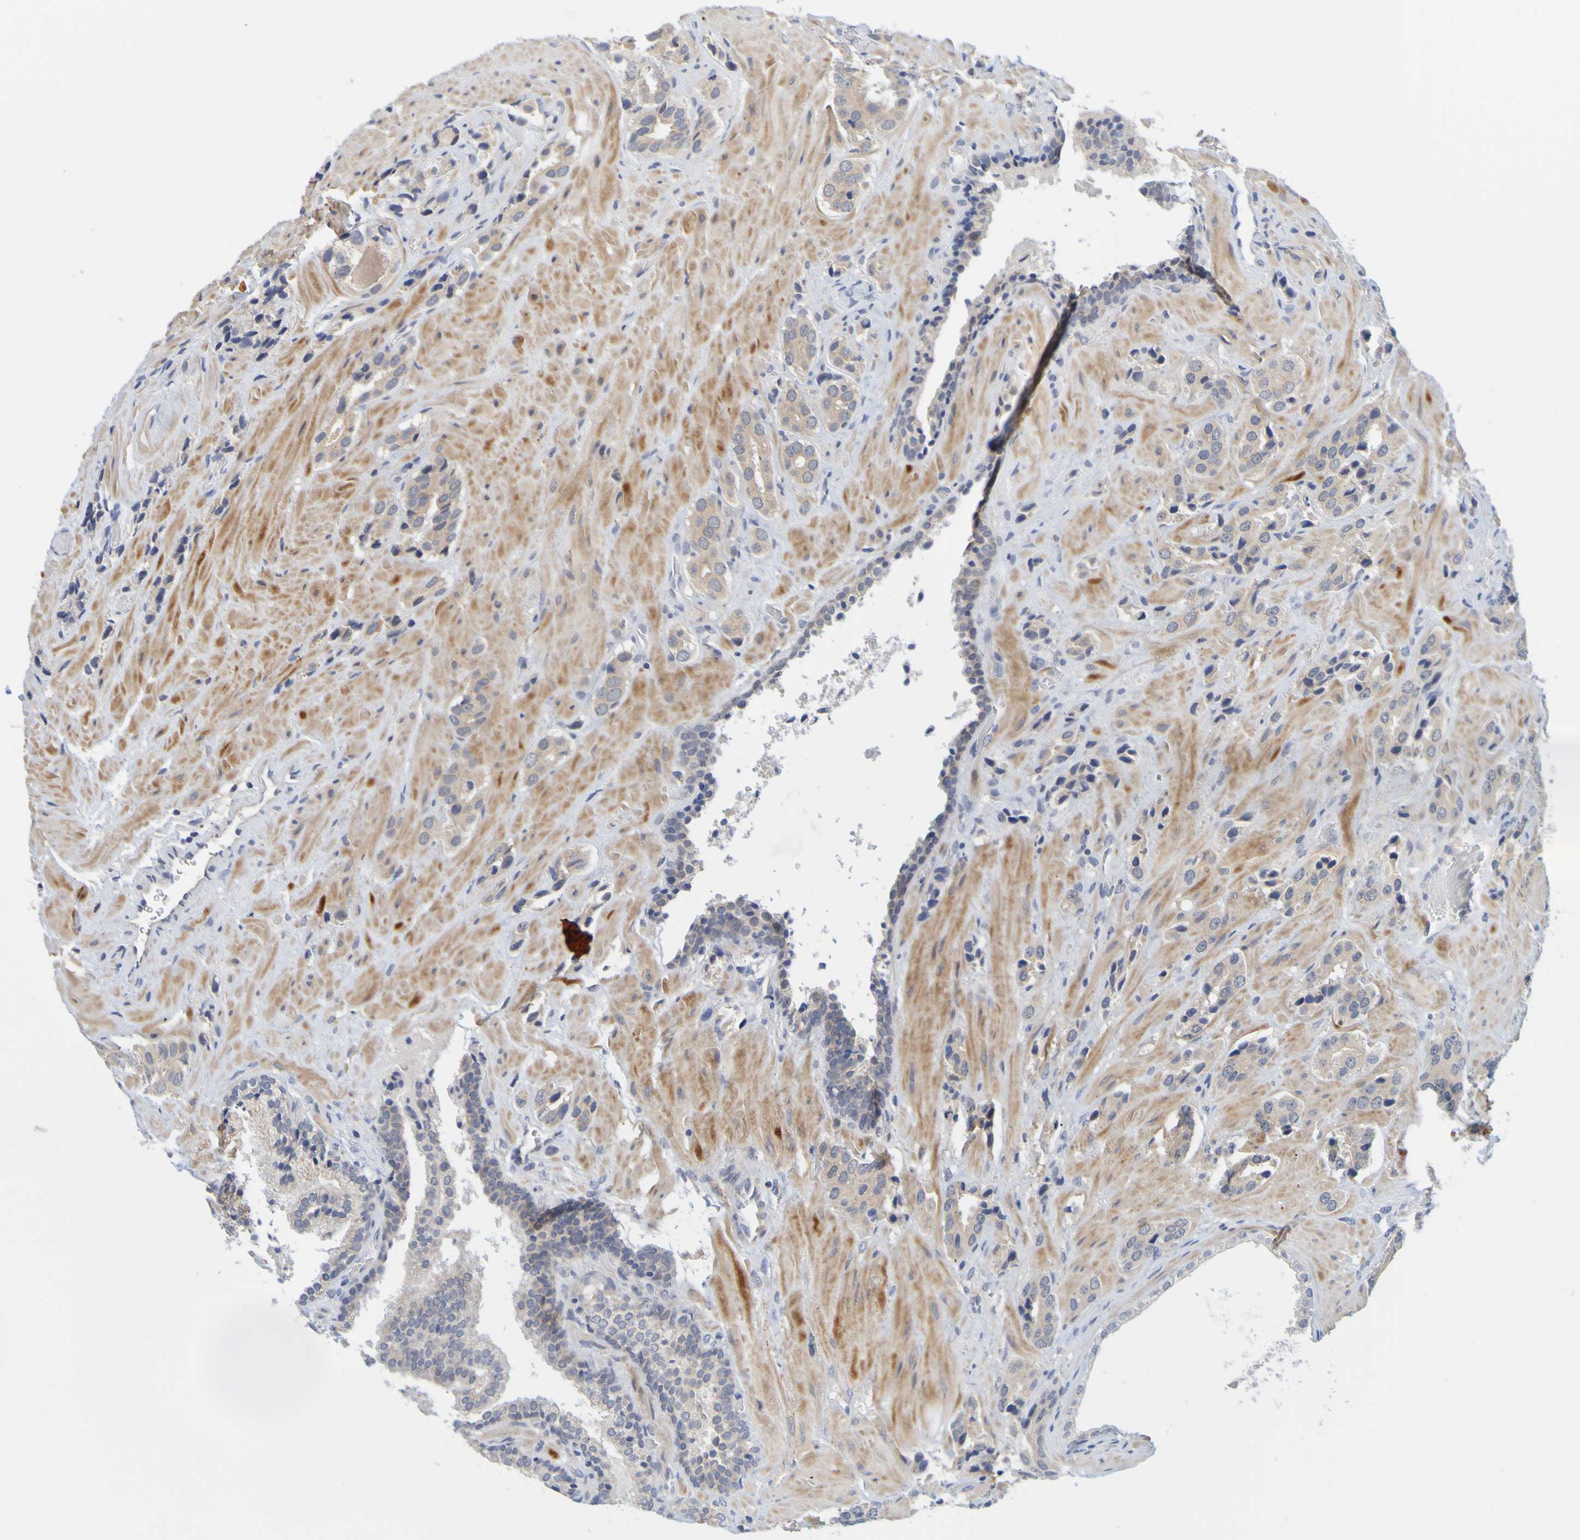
{"staining": {"intensity": "negative", "quantity": "none", "location": "none"}, "tissue": "prostate cancer", "cell_type": "Tumor cells", "image_type": "cancer", "snomed": [{"axis": "morphology", "description": "Adenocarcinoma, High grade"}, {"axis": "topography", "description": "Prostate"}], "caption": "Immunohistochemistry of prostate high-grade adenocarcinoma exhibits no staining in tumor cells.", "gene": "ENDOU", "patient": {"sex": "male", "age": 64}}